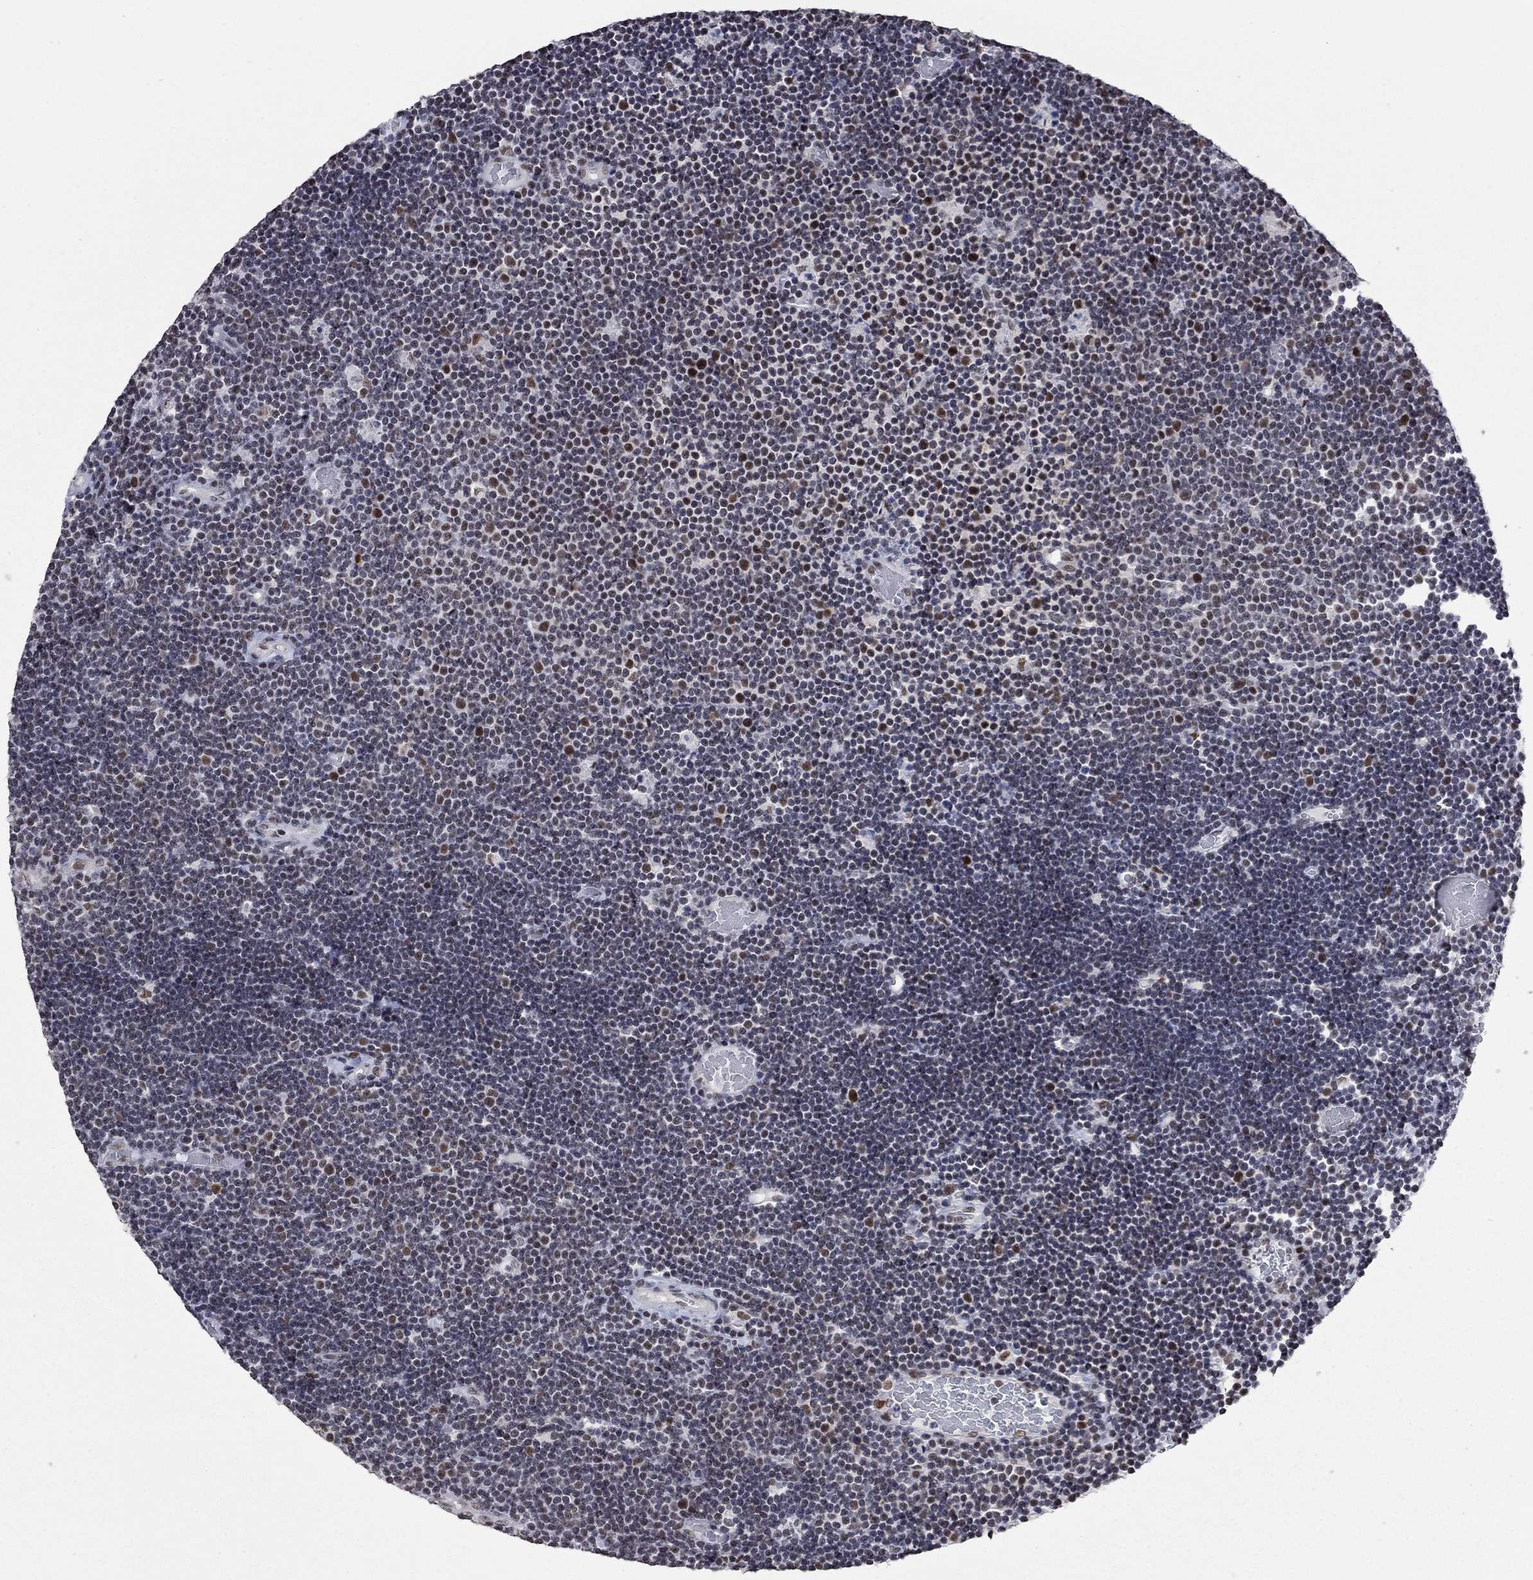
{"staining": {"intensity": "moderate", "quantity": "<25%", "location": "nuclear"}, "tissue": "lymphoma", "cell_type": "Tumor cells", "image_type": "cancer", "snomed": [{"axis": "morphology", "description": "Malignant lymphoma, non-Hodgkin's type, Low grade"}, {"axis": "topography", "description": "Brain"}], "caption": "Moderate nuclear positivity for a protein is seen in approximately <25% of tumor cells of low-grade malignant lymphoma, non-Hodgkin's type using immunohistochemistry.", "gene": "HCFC1", "patient": {"sex": "female", "age": 66}}